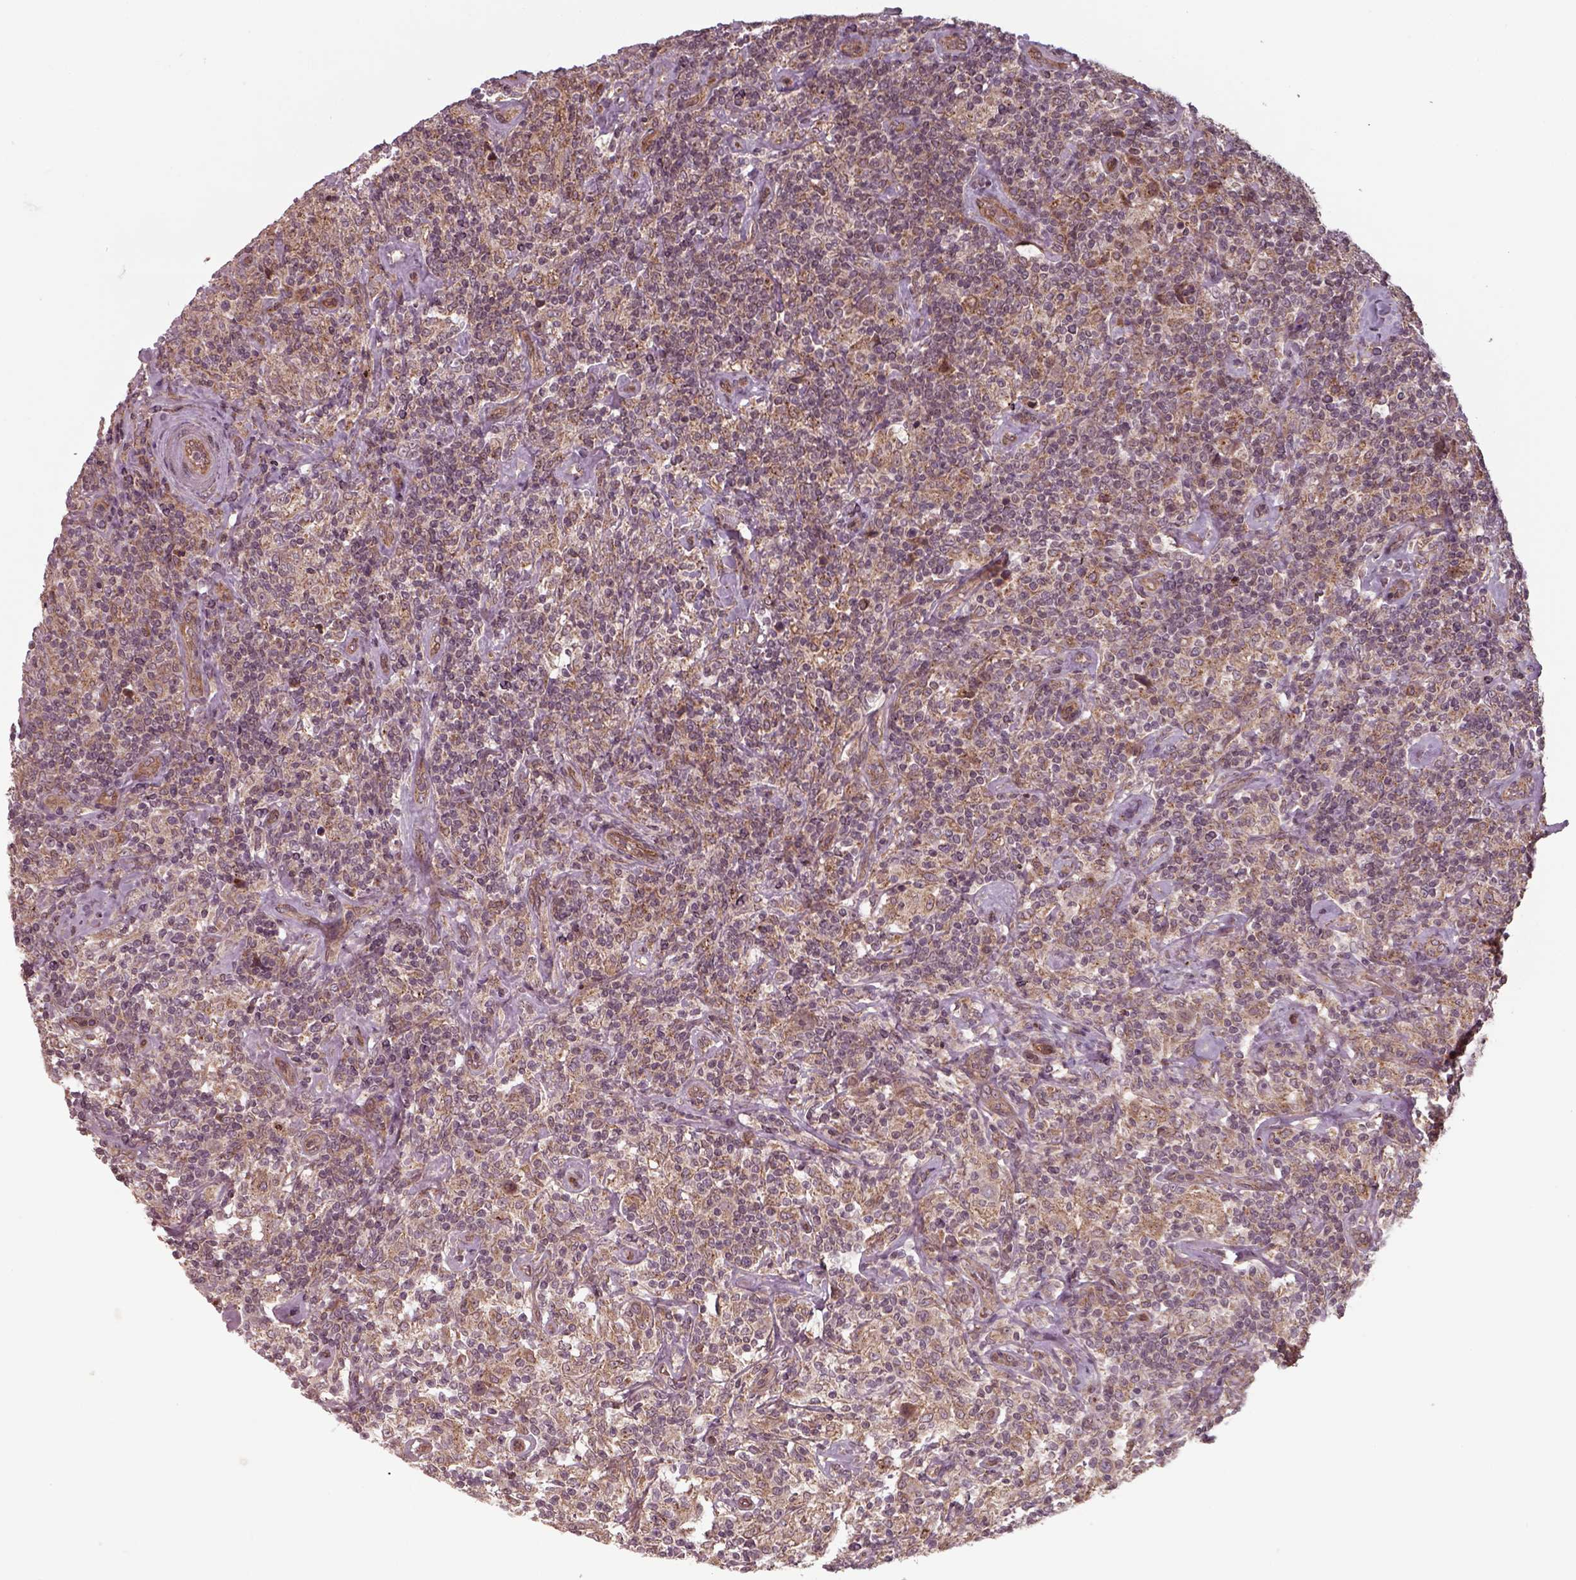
{"staining": {"intensity": "negative", "quantity": "none", "location": "none"}, "tissue": "lymphoma", "cell_type": "Tumor cells", "image_type": "cancer", "snomed": [{"axis": "morphology", "description": "Hodgkin's disease, NOS"}, {"axis": "topography", "description": "Lymph node"}], "caption": "Image shows no significant protein positivity in tumor cells of Hodgkin's disease.", "gene": "CHMP3", "patient": {"sex": "male", "age": 70}}